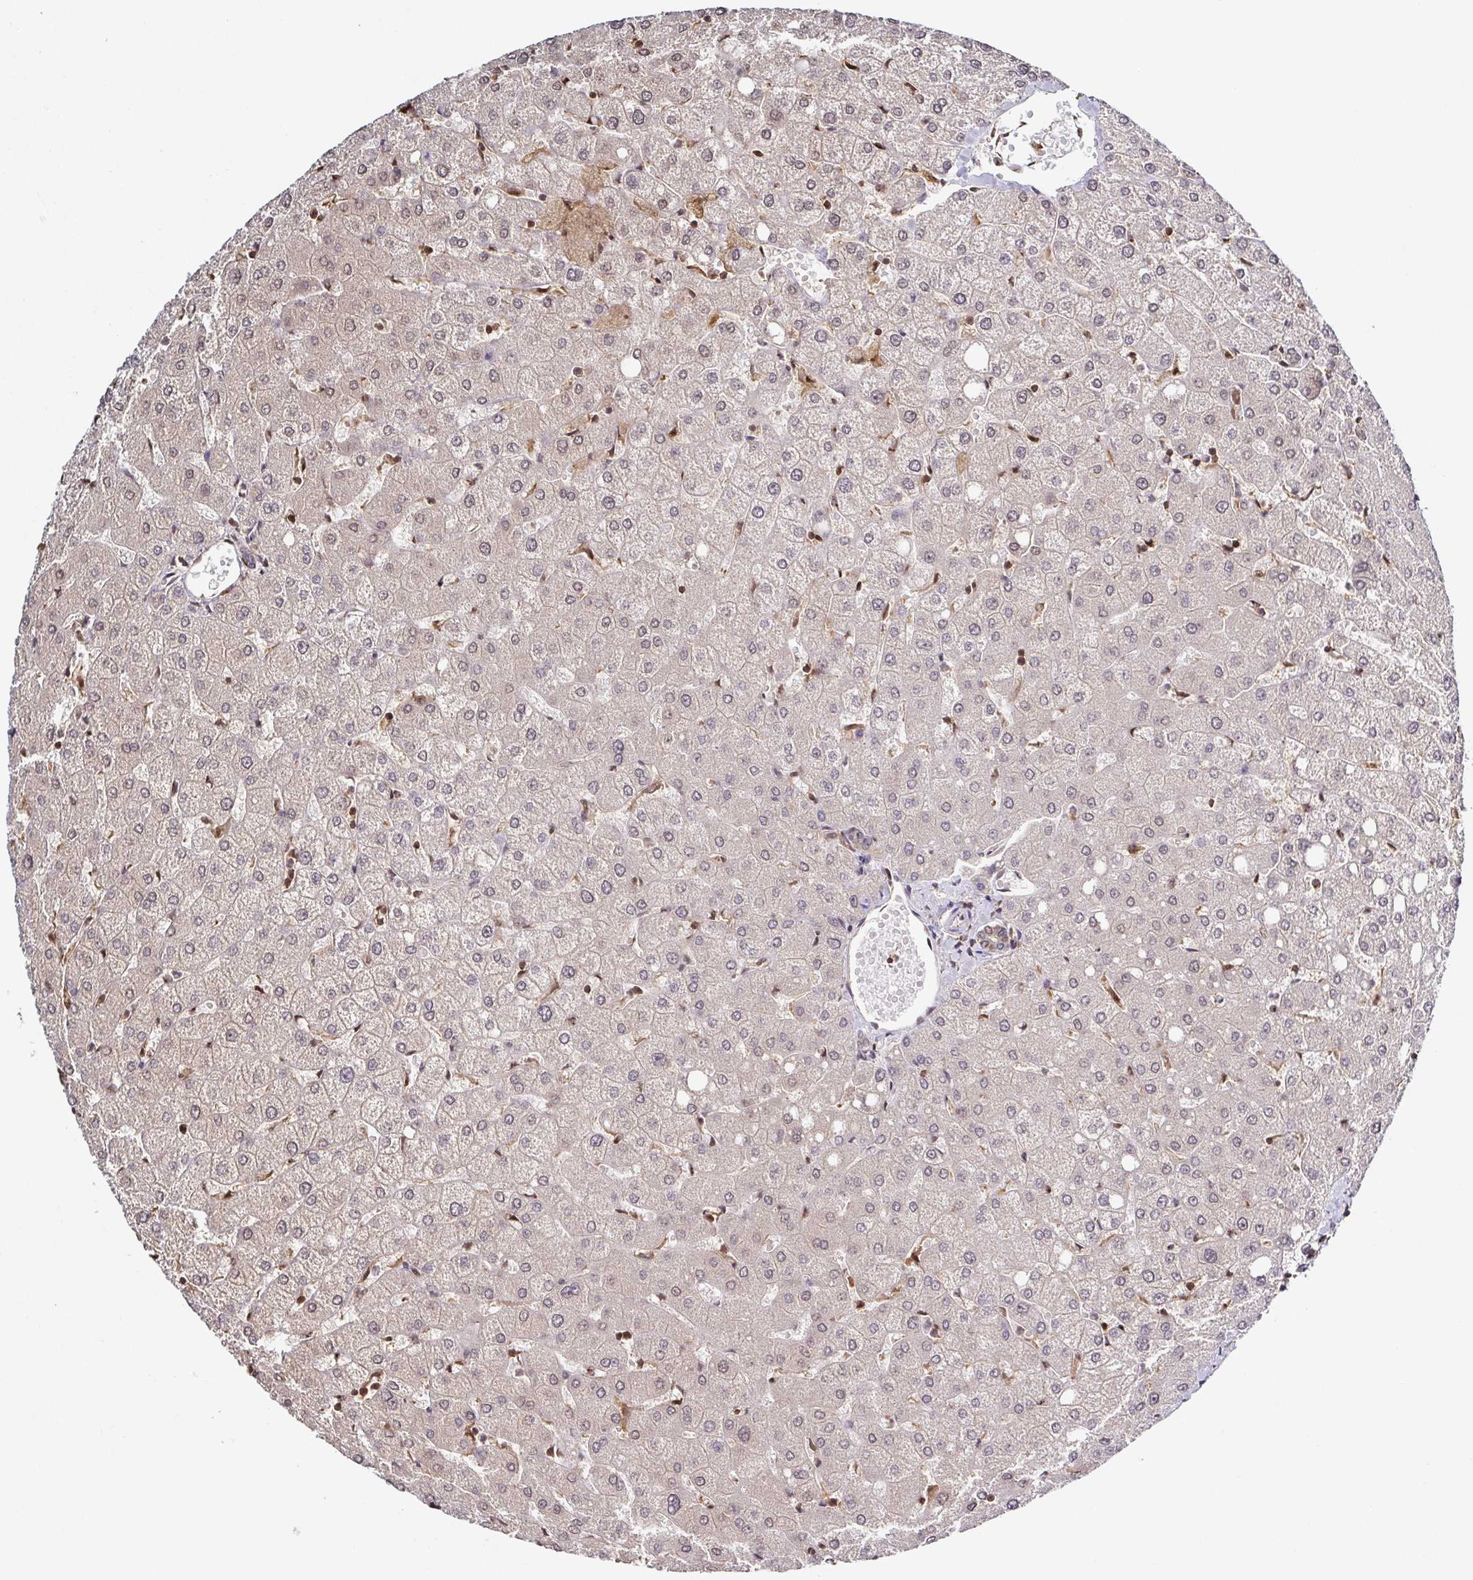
{"staining": {"intensity": "weak", "quantity": "<25%", "location": "nuclear"}, "tissue": "liver", "cell_type": "Cholangiocytes", "image_type": "normal", "snomed": [{"axis": "morphology", "description": "Normal tissue, NOS"}, {"axis": "topography", "description": "Liver"}], "caption": "Cholangiocytes are negative for brown protein staining in normal liver. (Immunohistochemistry, brightfield microscopy, high magnification).", "gene": "PSMB9", "patient": {"sex": "female", "age": 54}}